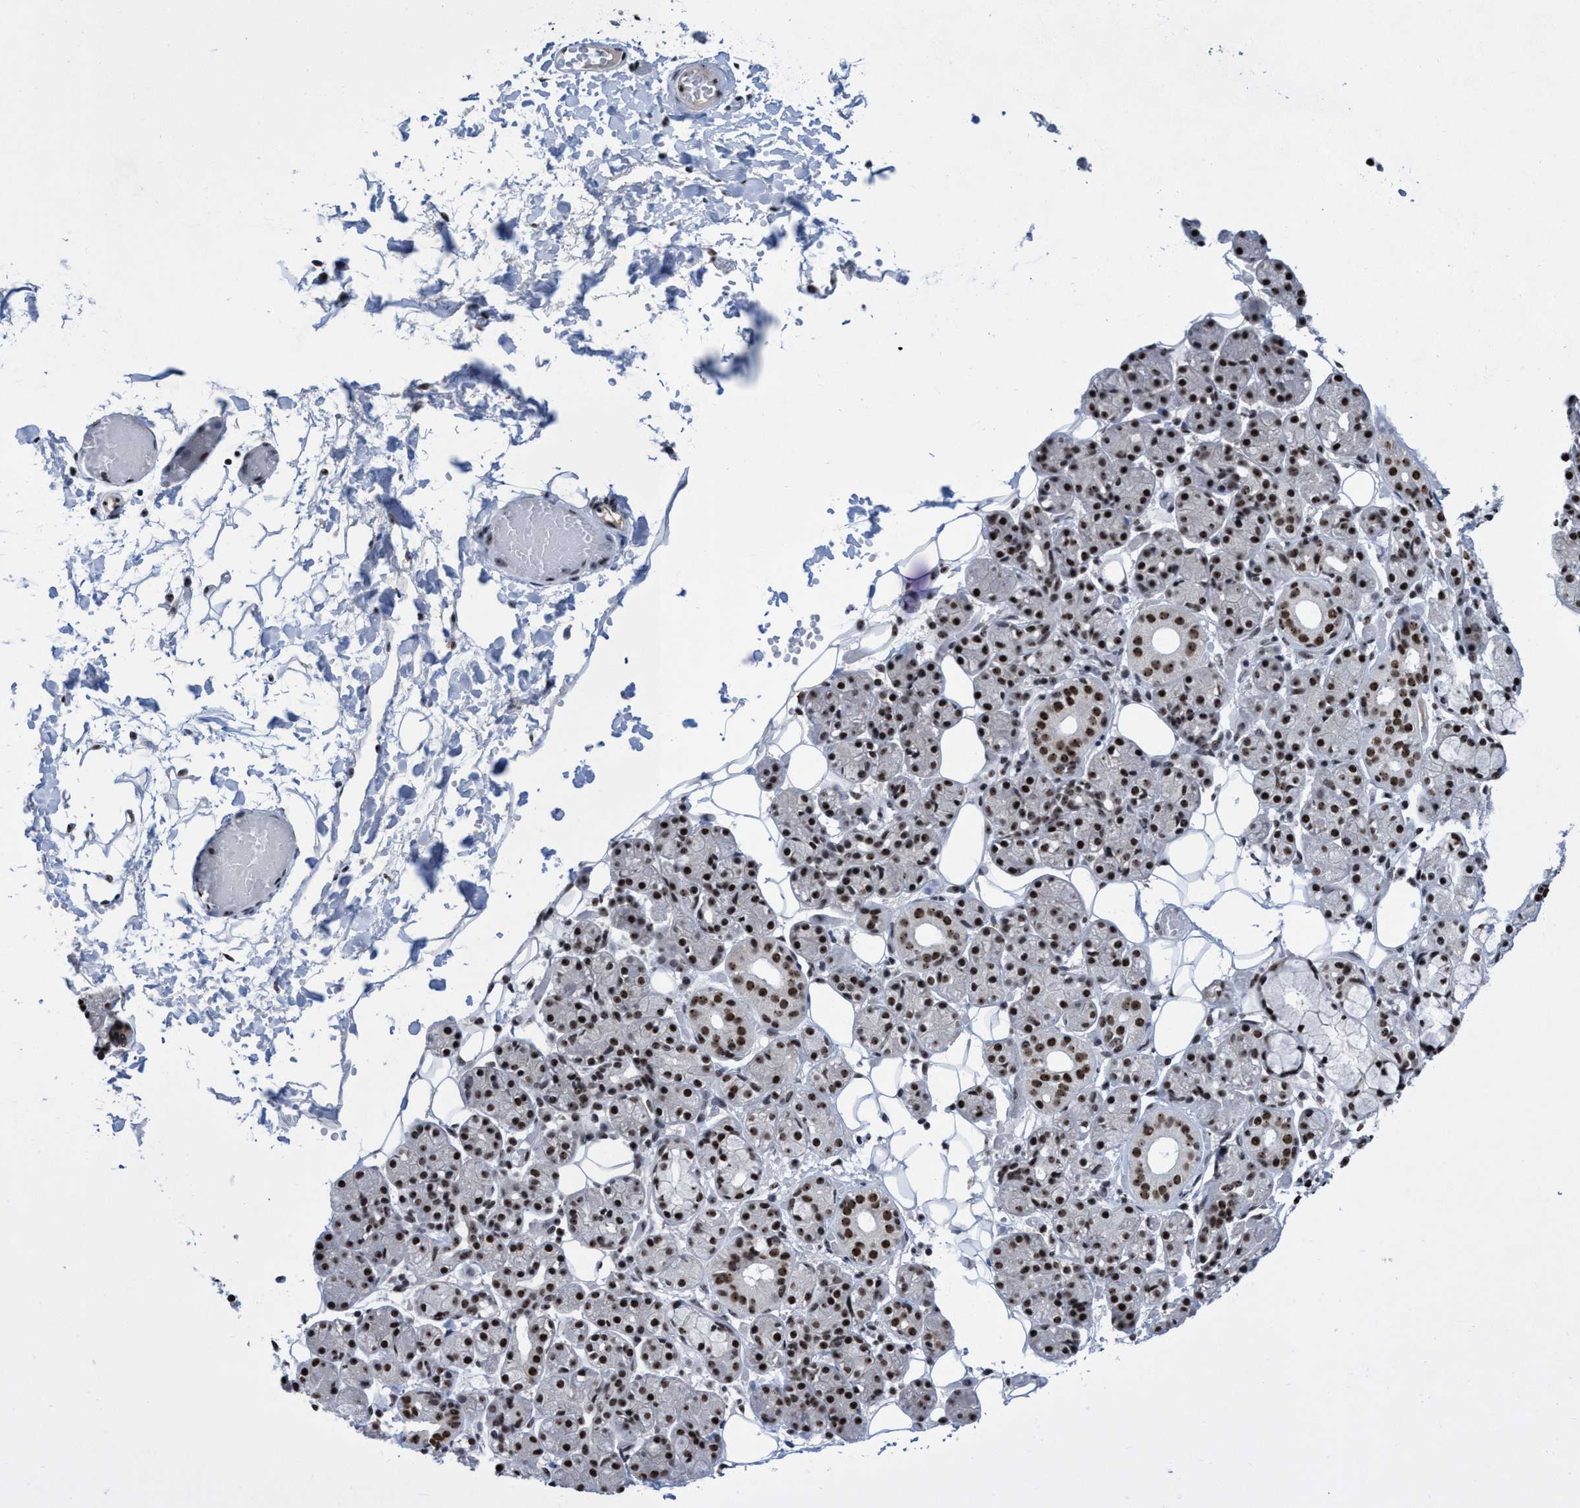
{"staining": {"intensity": "strong", "quantity": ">75%", "location": "nuclear"}, "tissue": "salivary gland", "cell_type": "Glandular cells", "image_type": "normal", "snomed": [{"axis": "morphology", "description": "Normal tissue, NOS"}, {"axis": "topography", "description": "Salivary gland"}], "caption": "Immunohistochemical staining of benign salivary gland displays strong nuclear protein expression in about >75% of glandular cells.", "gene": "EFCAB10", "patient": {"sex": "male", "age": 63}}